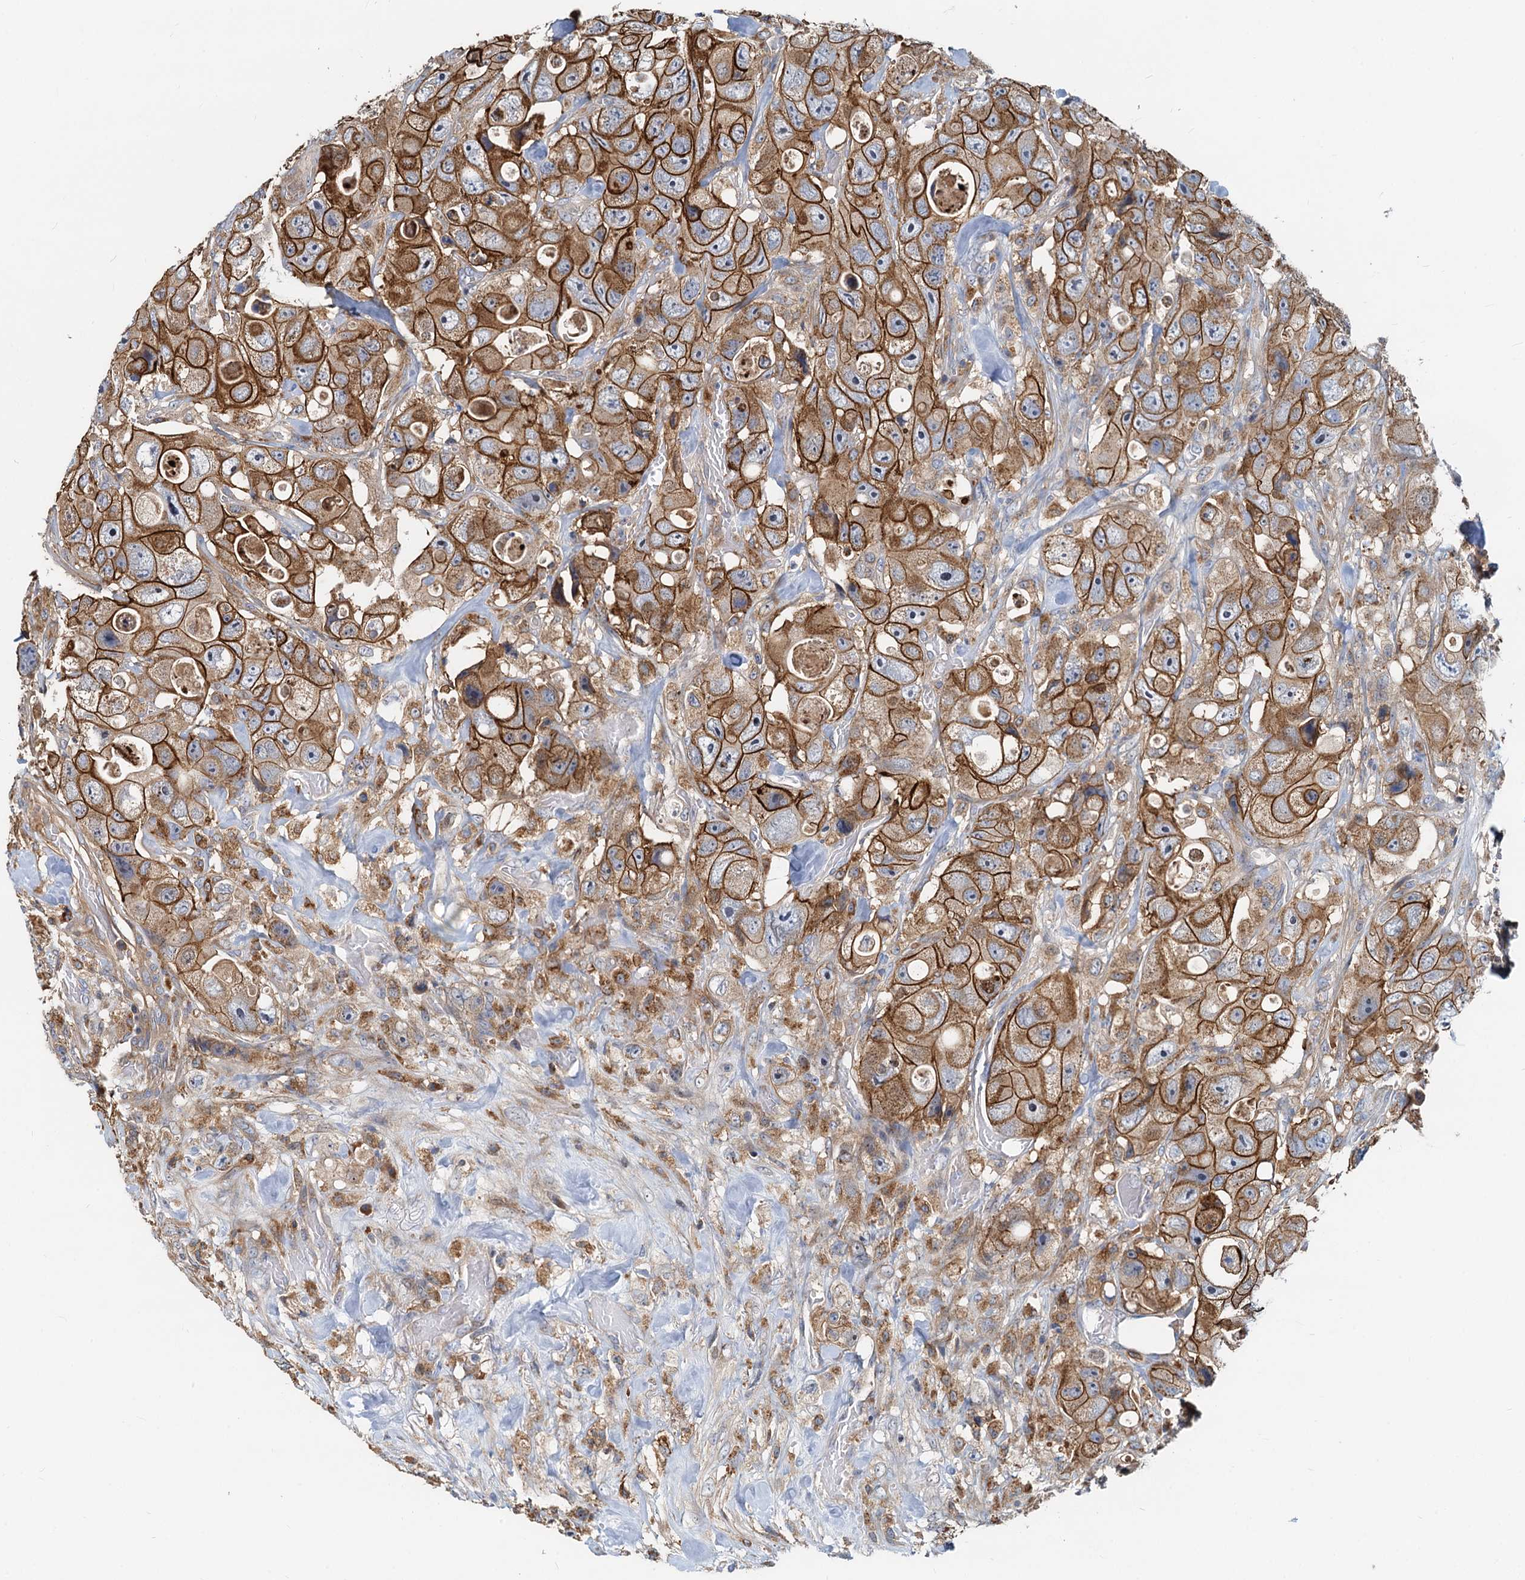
{"staining": {"intensity": "strong", "quantity": ">75%", "location": "cytoplasmic/membranous"}, "tissue": "colorectal cancer", "cell_type": "Tumor cells", "image_type": "cancer", "snomed": [{"axis": "morphology", "description": "Adenocarcinoma, NOS"}, {"axis": "topography", "description": "Colon"}], "caption": "A high amount of strong cytoplasmic/membranous expression is seen in about >75% of tumor cells in adenocarcinoma (colorectal) tissue.", "gene": "LNX2", "patient": {"sex": "female", "age": 46}}